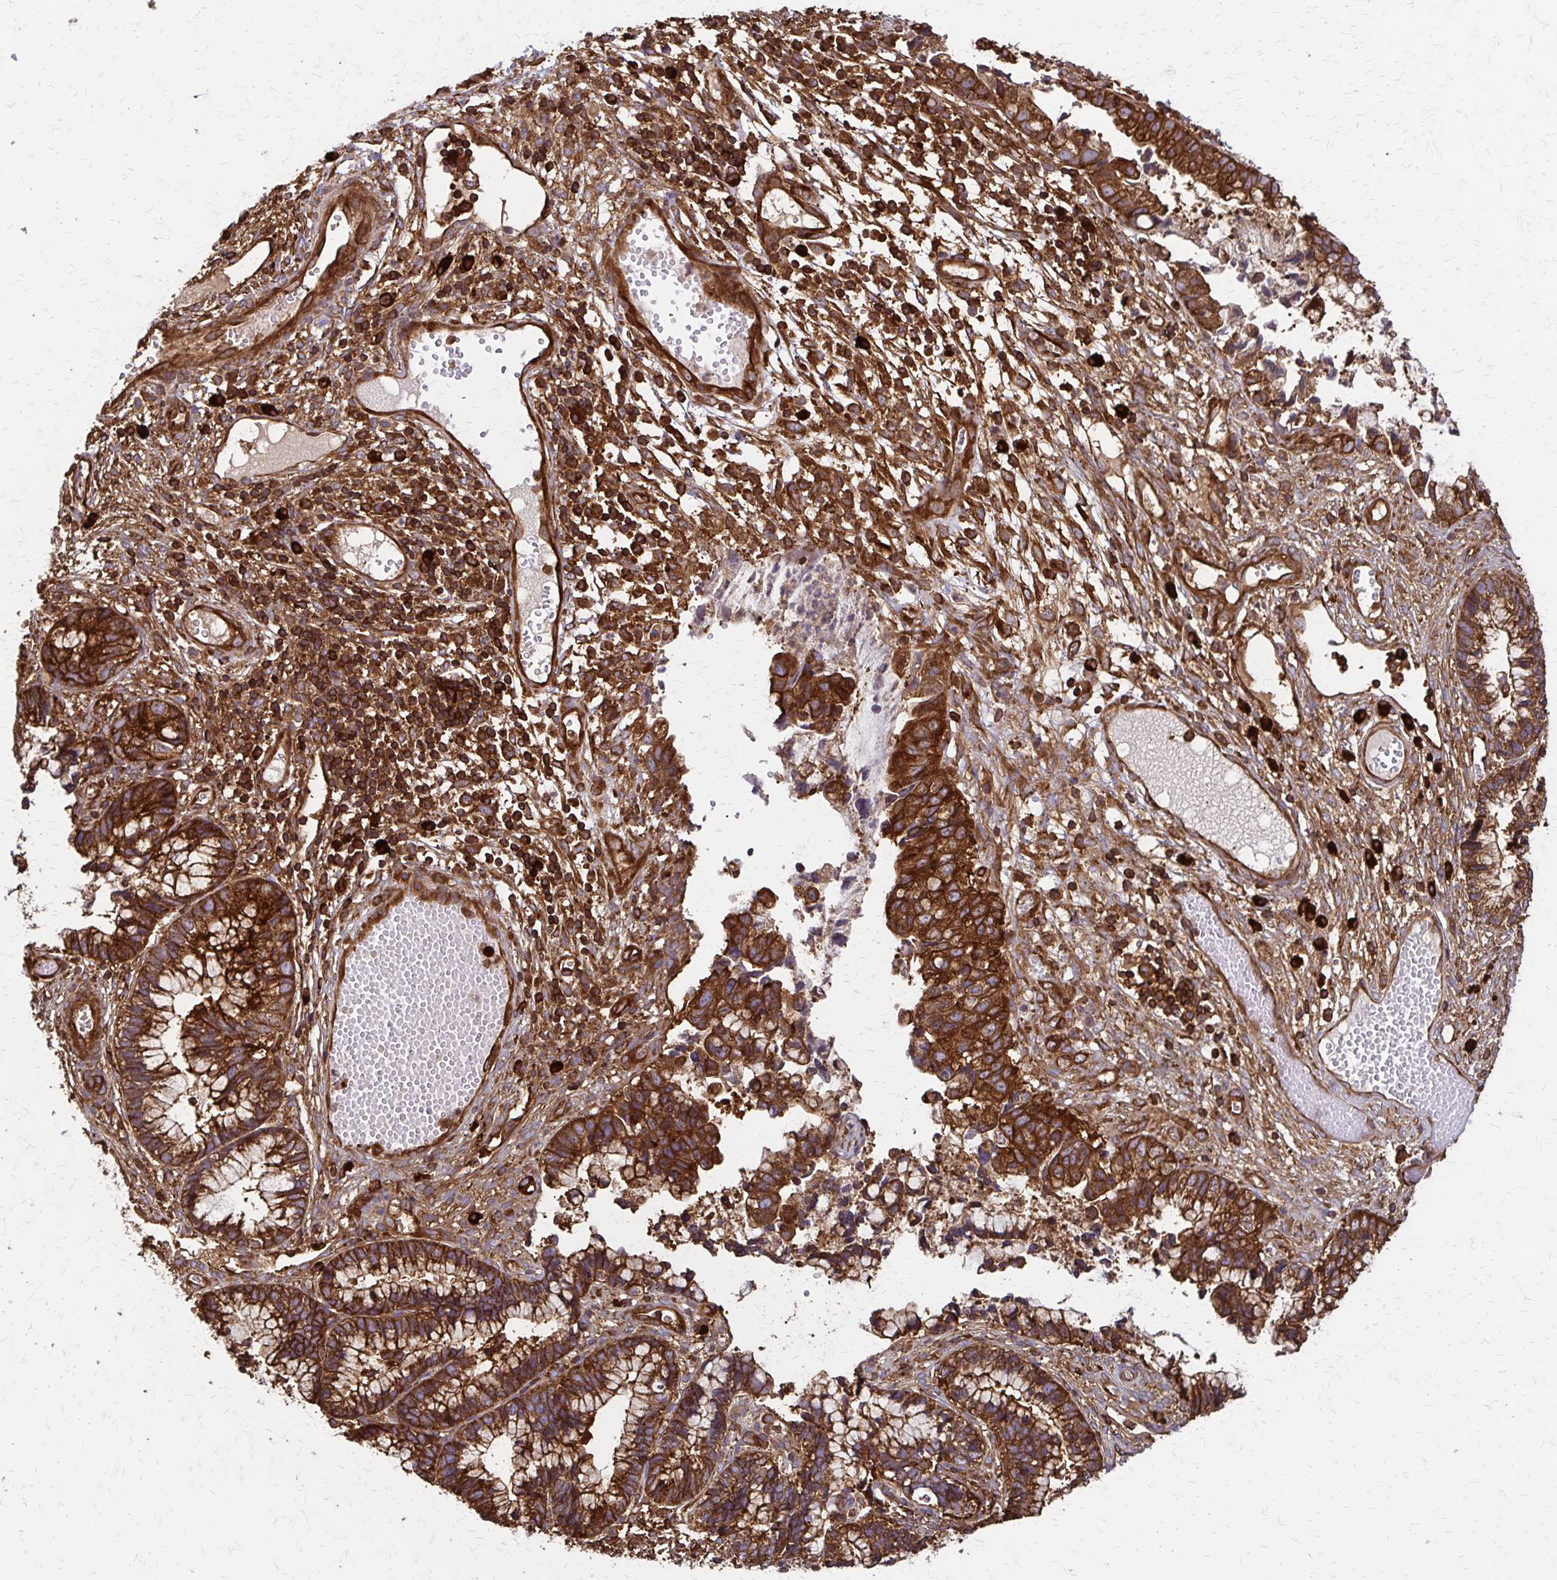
{"staining": {"intensity": "strong", "quantity": ">75%", "location": "cytoplasmic/membranous"}, "tissue": "cervical cancer", "cell_type": "Tumor cells", "image_type": "cancer", "snomed": [{"axis": "morphology", "description": "Adenocarcinoma, NOS"}, {"axis": "topography", "description": "Cervix"}], "caption": "Human cervical cancer stained for a protein (brown) displays strong cytoplasmic/membranous positive expression in approximately >75% of tumor cells.", "gene": "EEF2", "patient": {"sex": "female", "age": 44}}